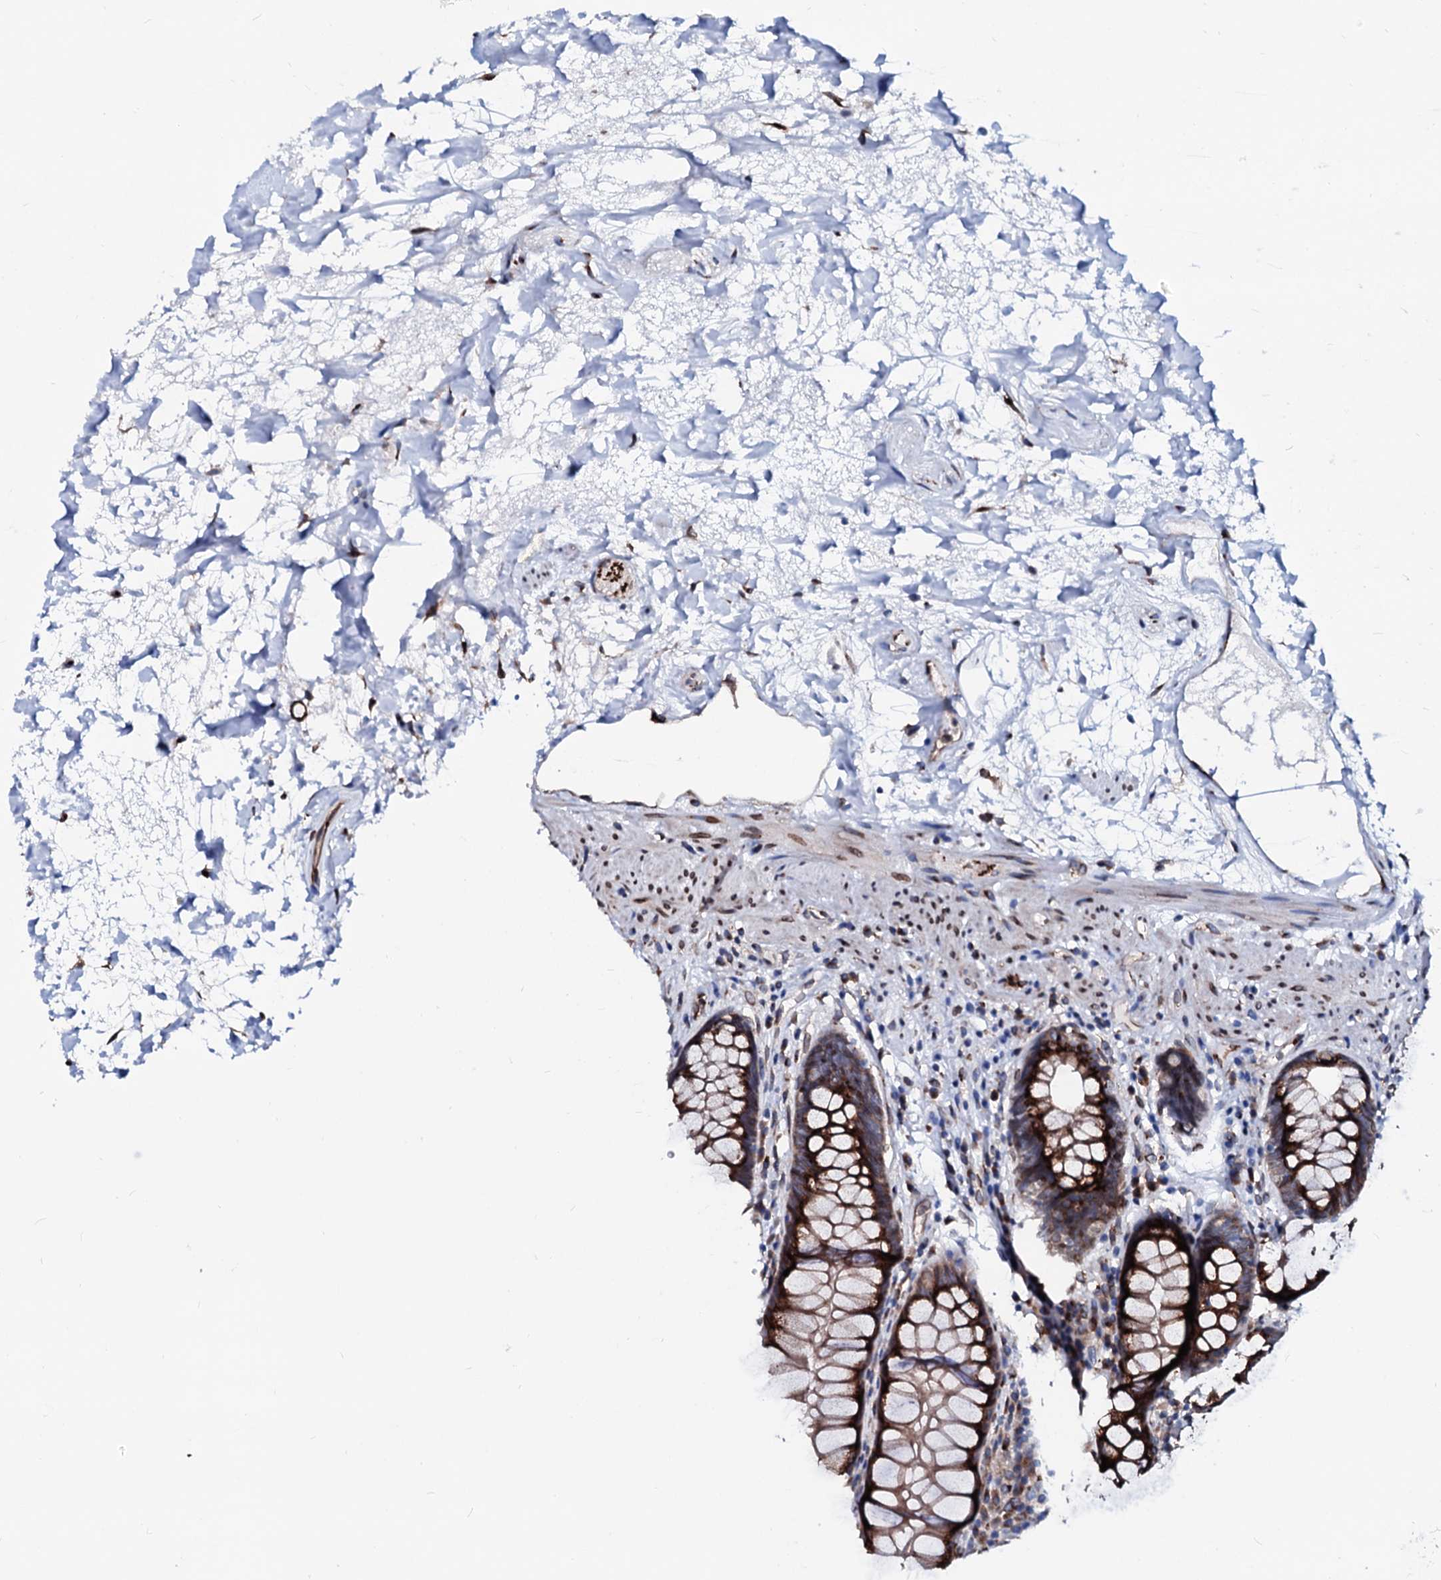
{"staining": {"intensity": "strong", "quantity": ">75%", "location": "cytoplasmic/membranous"}, "tissue": "rectum", "cell_type": "Glandular cells", "image_type": "normal", "snomed": [{"axis": "morphology", "description": "Normal tissue, NOS"}, {"axis": "topography", "description": "Rectum"}], "caption": "A micrograph of rectum stained for a protein displays strong cytoplasmic/membranous brown staining in glandular cells.", "gene": "TMCO3", "patient": {"sex": "male", "age": 64}}